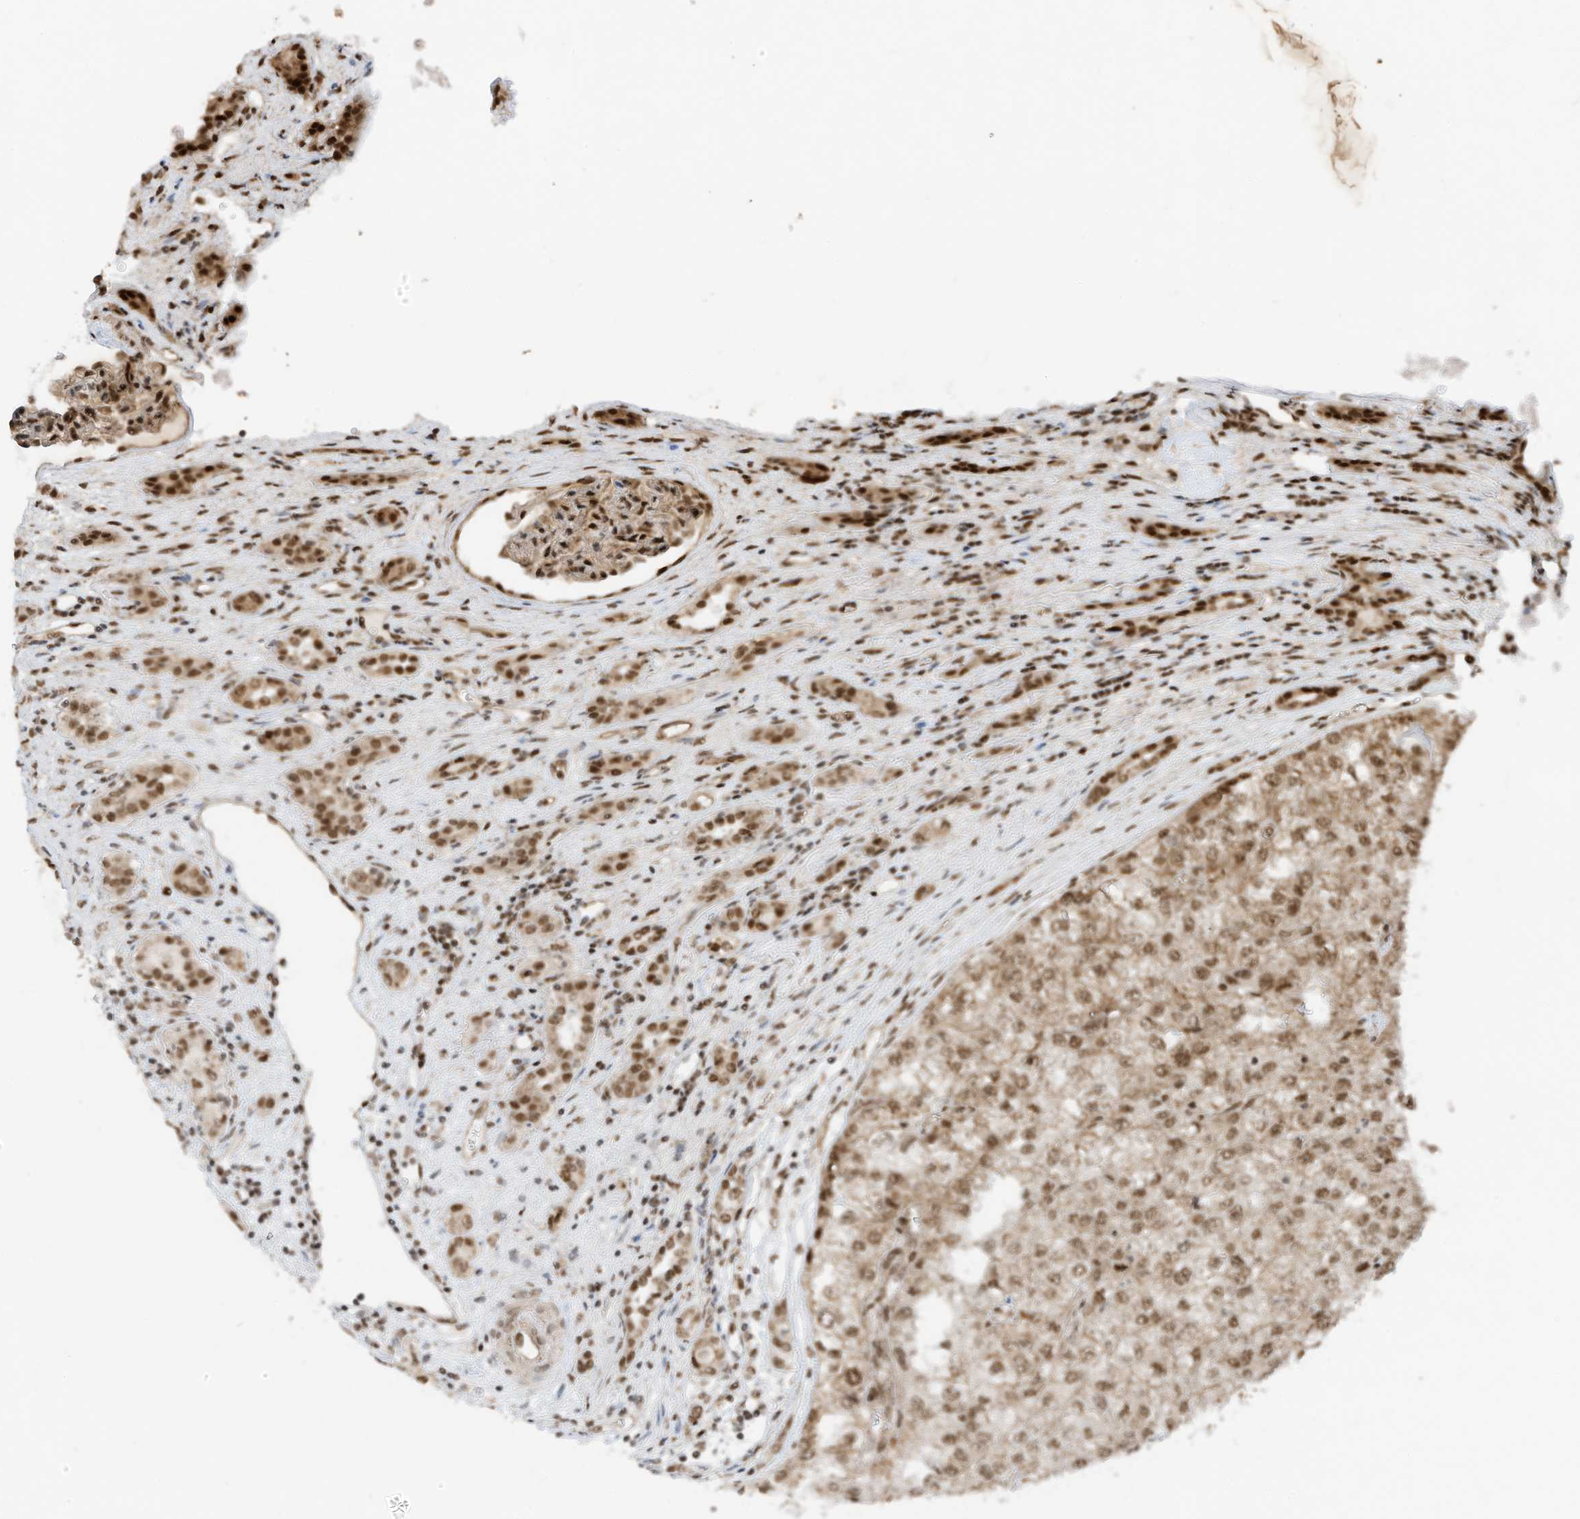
{"staining": {"intensity": "moderate", "quantity": ">75%", "location": "cytoplasmic/membranous,nuclear"}, "tissue": "renal cancer", "cell_type": "Tumor cells", "image_type": "cancer", "snomed": [{"axis": "morphology", "description": "Adenocarcinoma, NOS"}, {"axis": "topography", "description": "Kidney"}], "caption": "The image shows immunohistochemical staining of adenocarcinoma (renal). There is moderate cytoplasmic/membranous and nuclear positivity is identified in about >75% of tumor cells. The staining is performed using DAB brown chromogen to label protein expression. The nuclei are counter-stained blue using hematoxylin.", "gene": "AURKAIP1", "patient": {"sex": "female", "age": 54}}